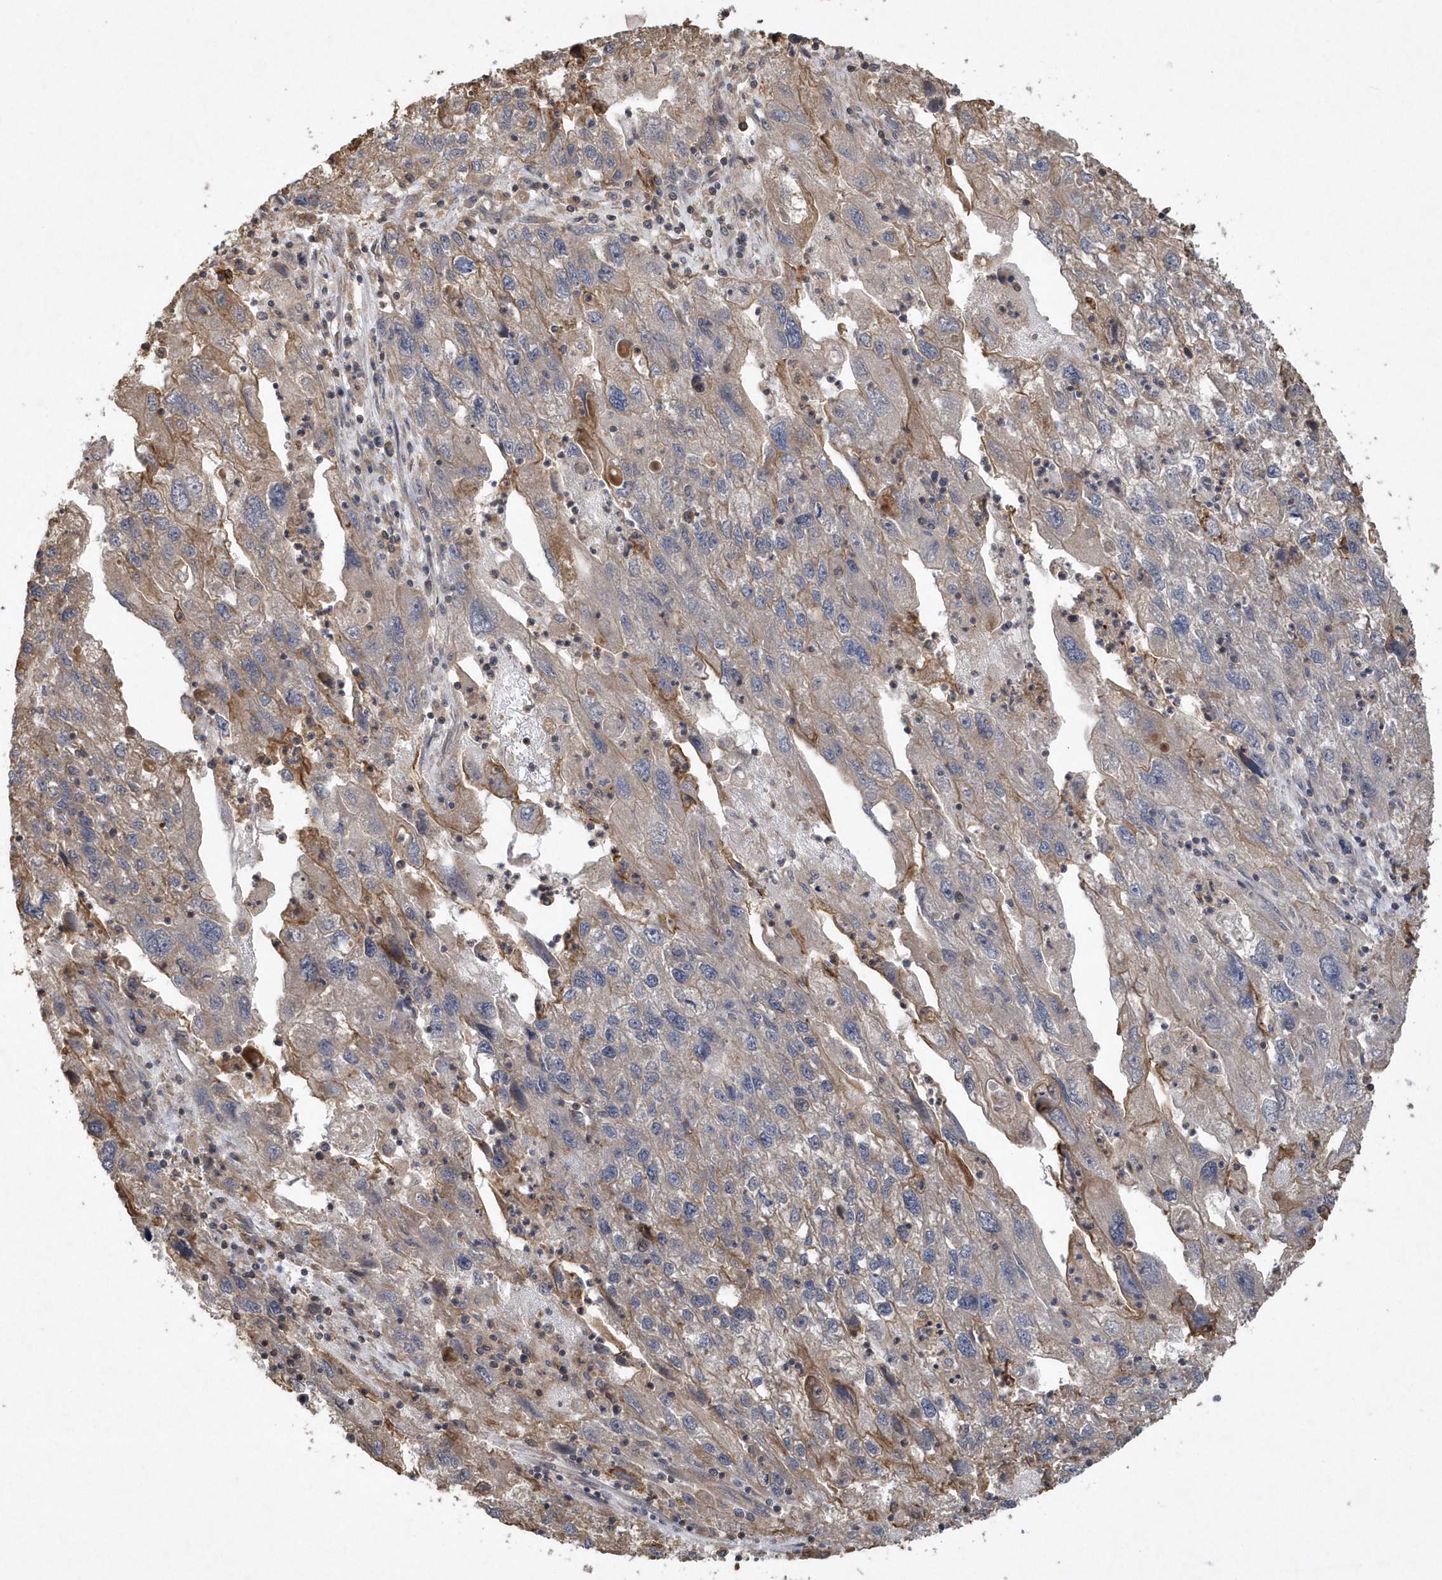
{"staining": {"intensity": "moderate", "quantity": "25%-75%", "location": "cytoplasmic/membranous"}, "tissue": "endometrial cancer", "cell_type": "Tumor cells", "image_type": "cancer", "snomed": [{"axis": "morphology", "description": "Adenocarcinoma, NOS"}, {"axis": "topography", "description": "Endometrium"}], "caption": "Human adenocarcinoma (endometrial) stained with a protein marker shows moderate staining in tumor cells.", "gene": "SENP8", "patient": {"sex": "female", "age": 49}}